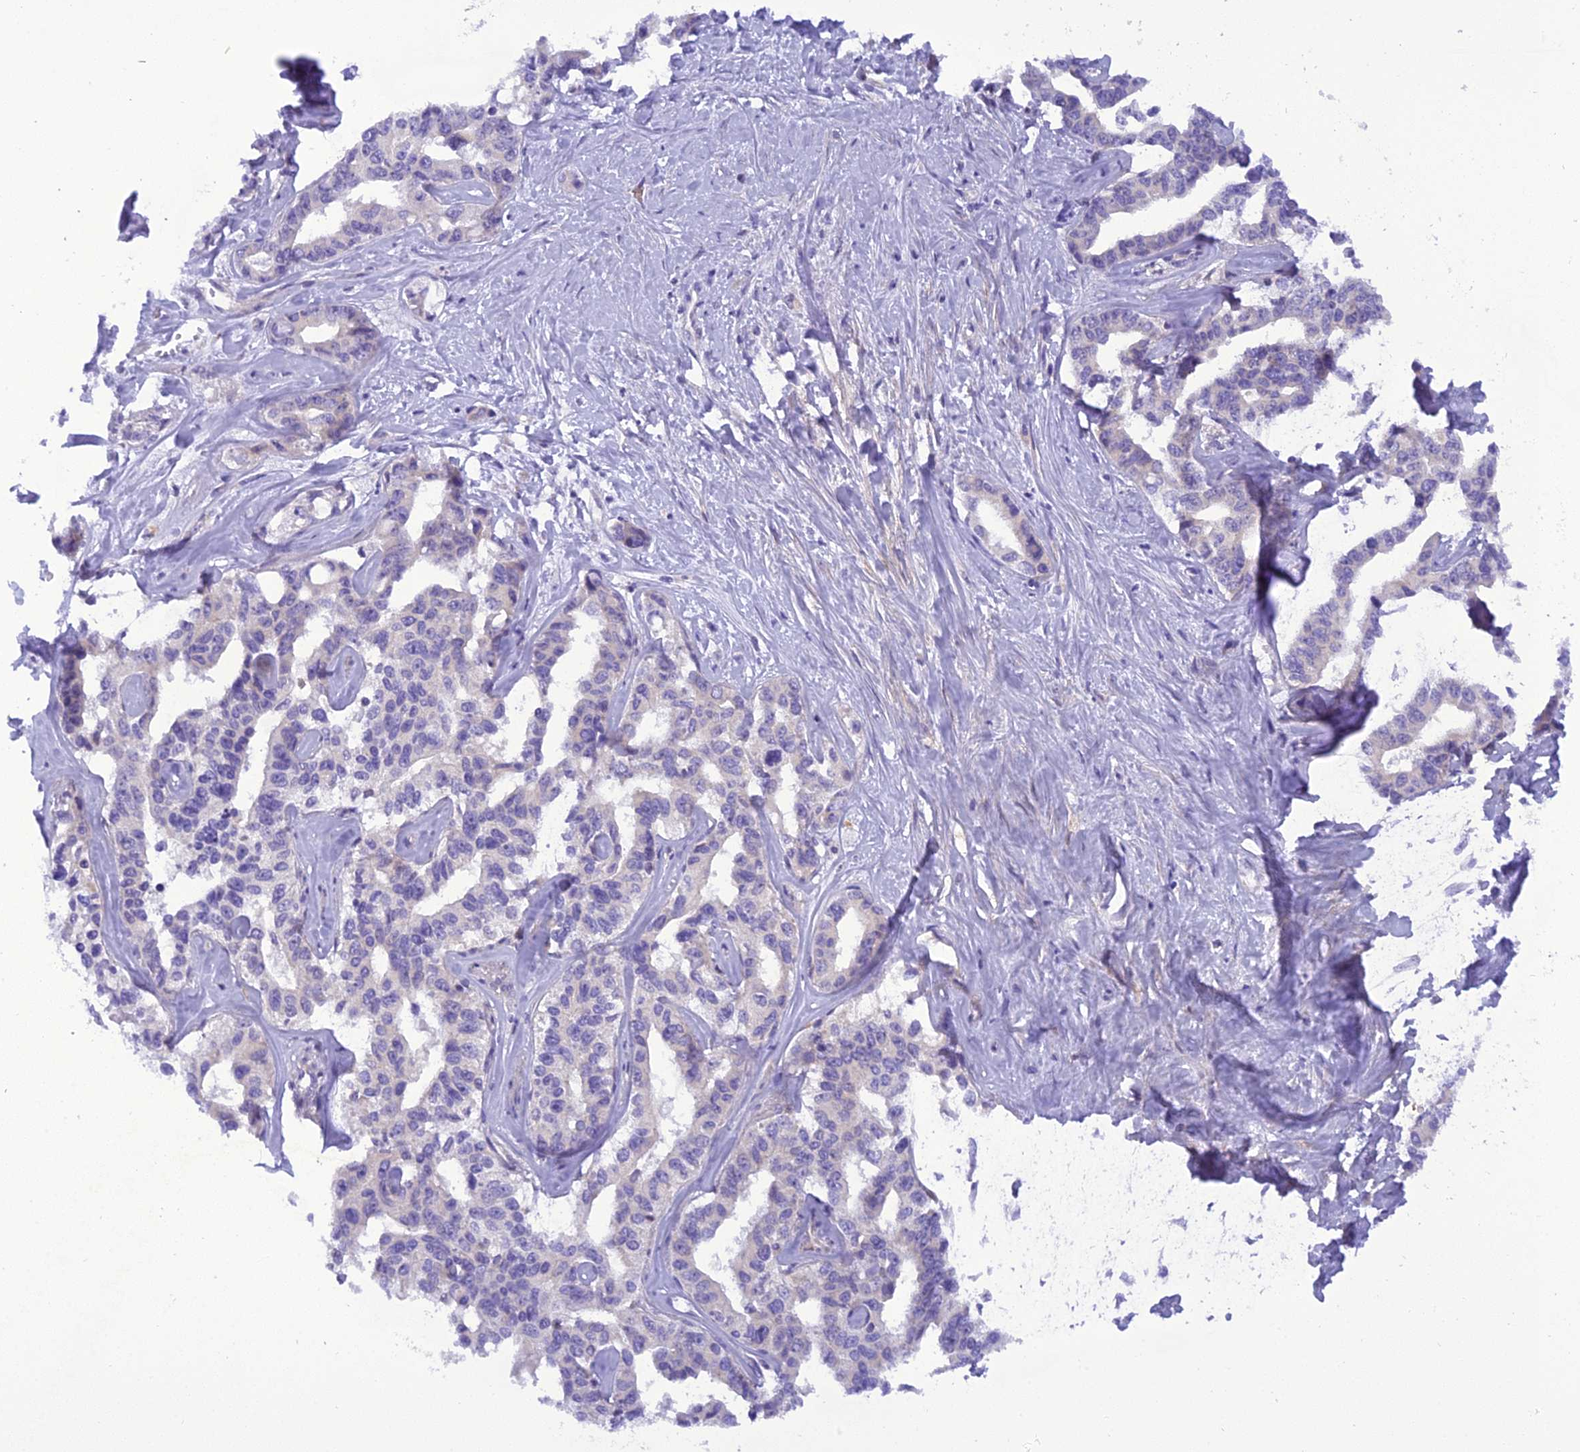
{"staining": {"intensity": "negative", "quantity": "none", "location": "none"}, "tissue": "liver cancer", "cell_type": "Tumor cells", "image_type": "cancer", "snomed": [{"axis": "morphology", "description": "Cholangiocarcinoma"}, {"axis": "topography", "description": "Liver"}], "caption": "Tumor cells show no significant protein expression in liver cholangiocarcinoma. (DAB immunohistochemistry (IHC), high magnification).", "gene": "TRIM3", "patient": {"sex": "male", "age": 59}}